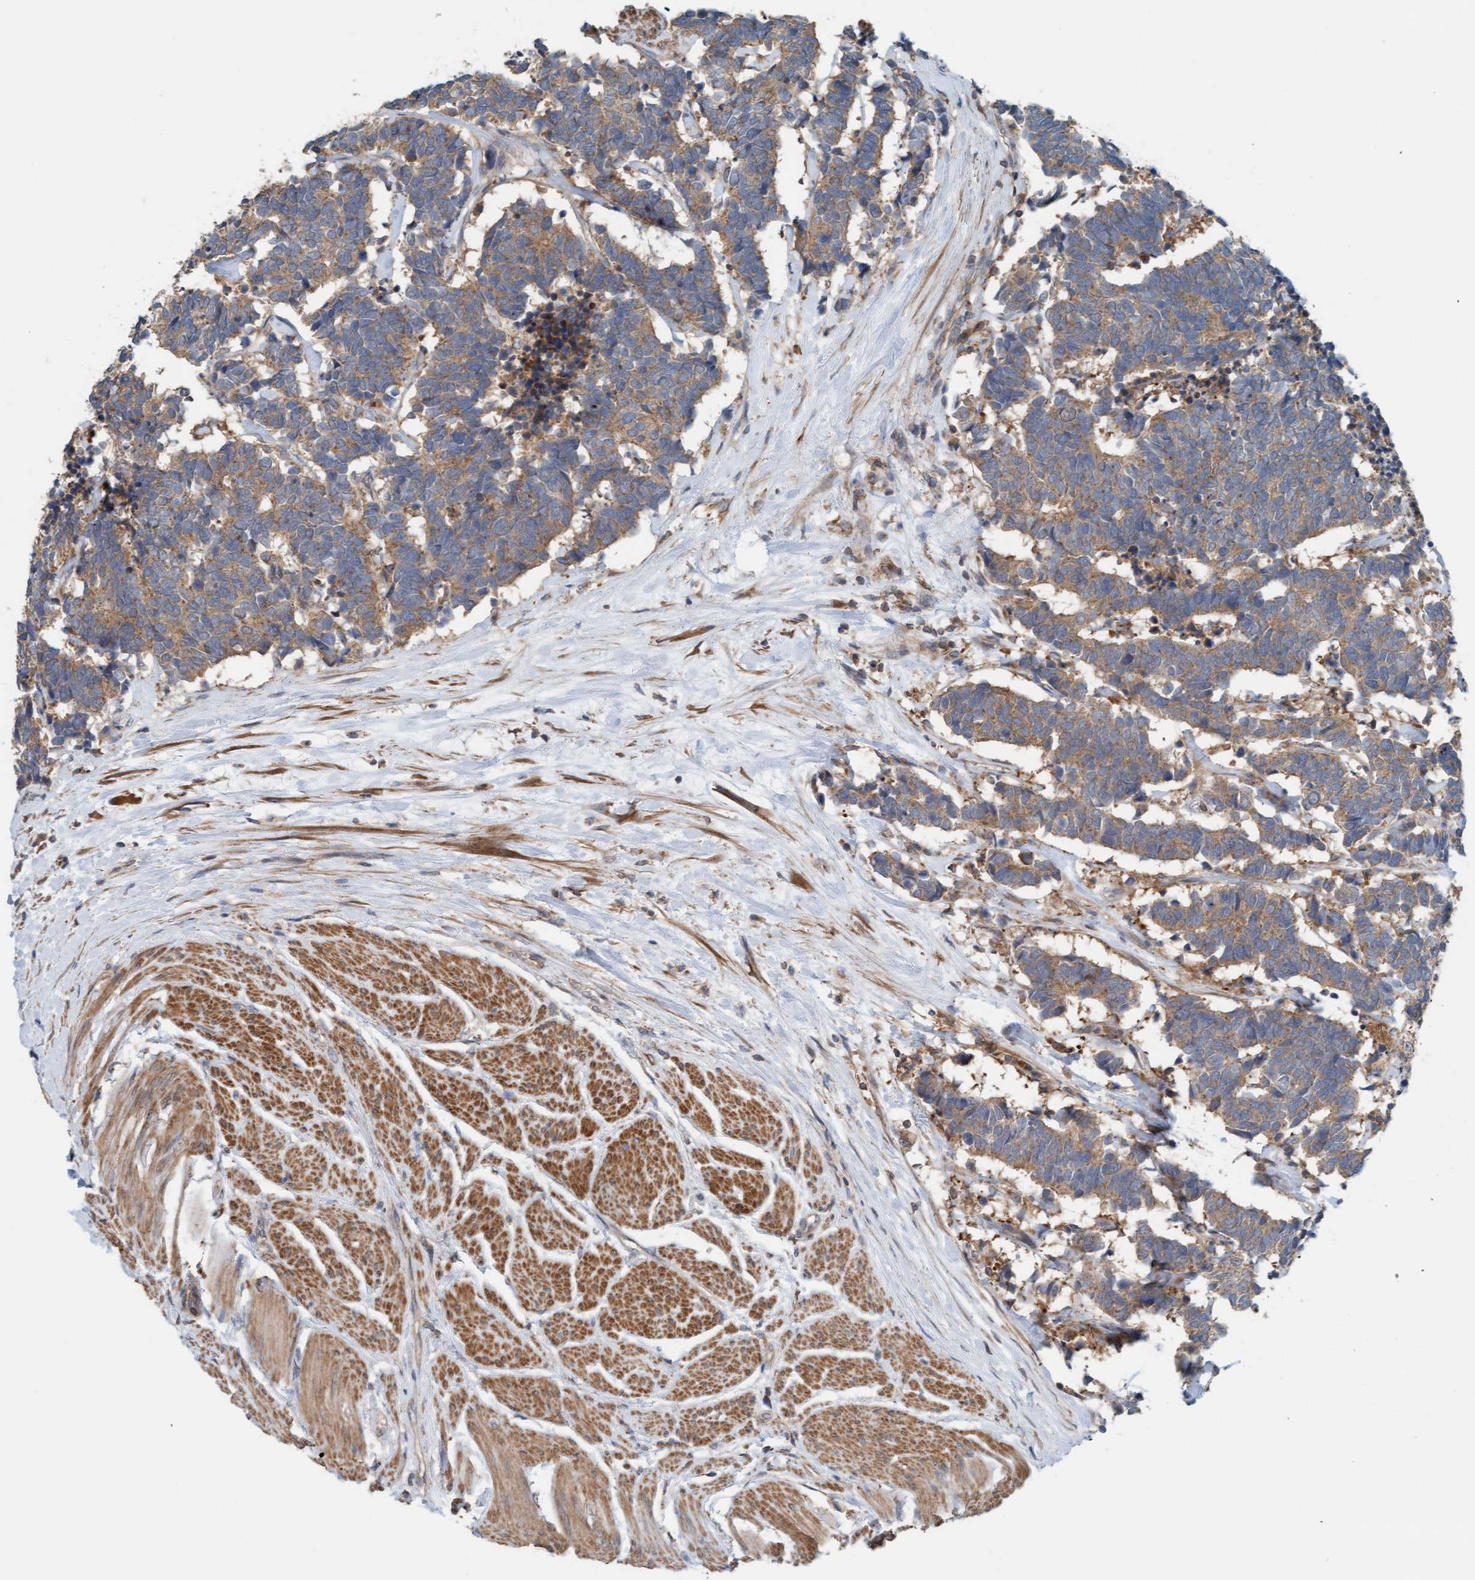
{"staining": {"intensity": "moderate", "quantity": ">75%", "location": "cytoplasmic/membranous"}, "tissue": "carcinoid", "cell_type": "Tumor cells", "image_type": "cancer", "snomed": [{"axis": "morphology", "description": "Carcinoma, NOS"}, {"axis": "morphology", "description": "Carcinoid, malignant, NOS"}, {"axis": "topography", "description": "Urinary bladder"}], "caption": "This micrograph shows immunohistochemistry (IHC) staining of carcinoma, with medium moderate cytoplasmic/membranous expression in approximately >75% of tumor cells.", "gene": "UBAP1", "patient": {"sex": "male", "age": 57}}